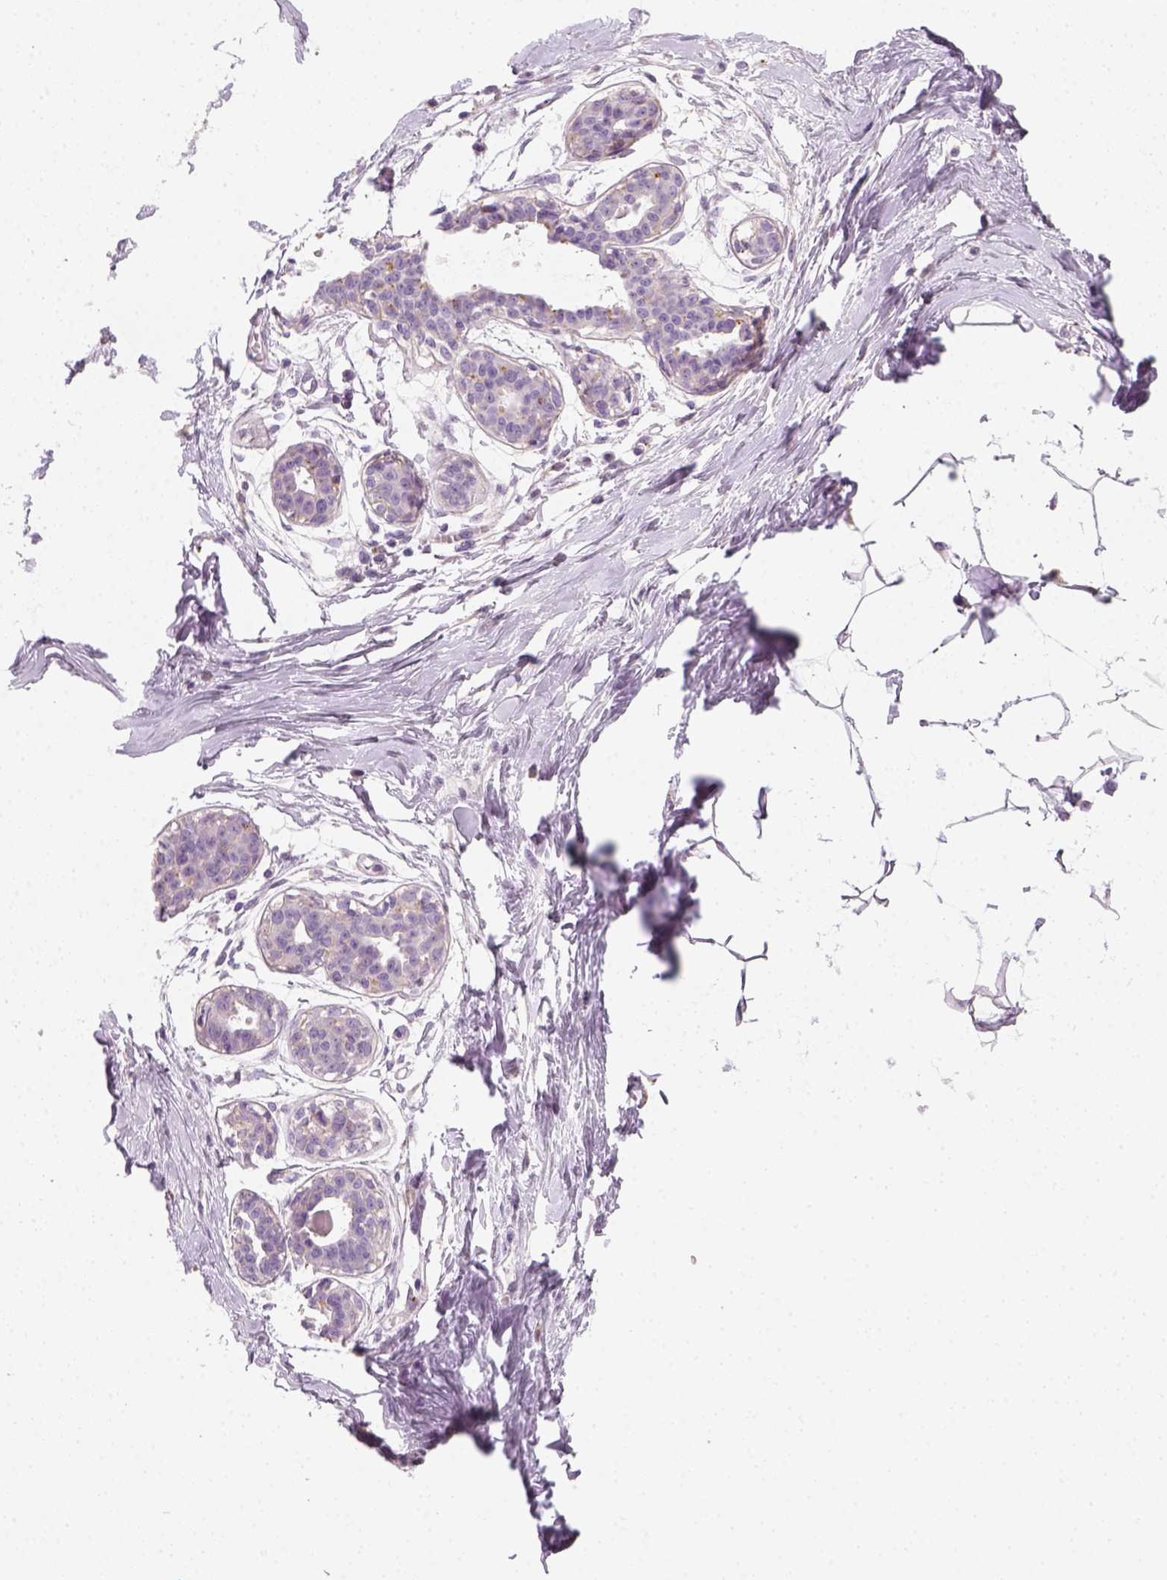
{"staining": {"intensity": "negative", "quantity": "none", "location": "none"}, "tissue": "breast", "cell_type": "Adipocytes", "image_type": "normal", "snomed": [{"axis": "morphology", "description": "Normal tissue, NOS"}, {"axis": "topography", "description": "Breast"}], "caption": "Protein analysis of normal breast displays no significant expression in adipocytes.", "gene": "FAM163B", "patient": {"sex": "female", "age": 45}}